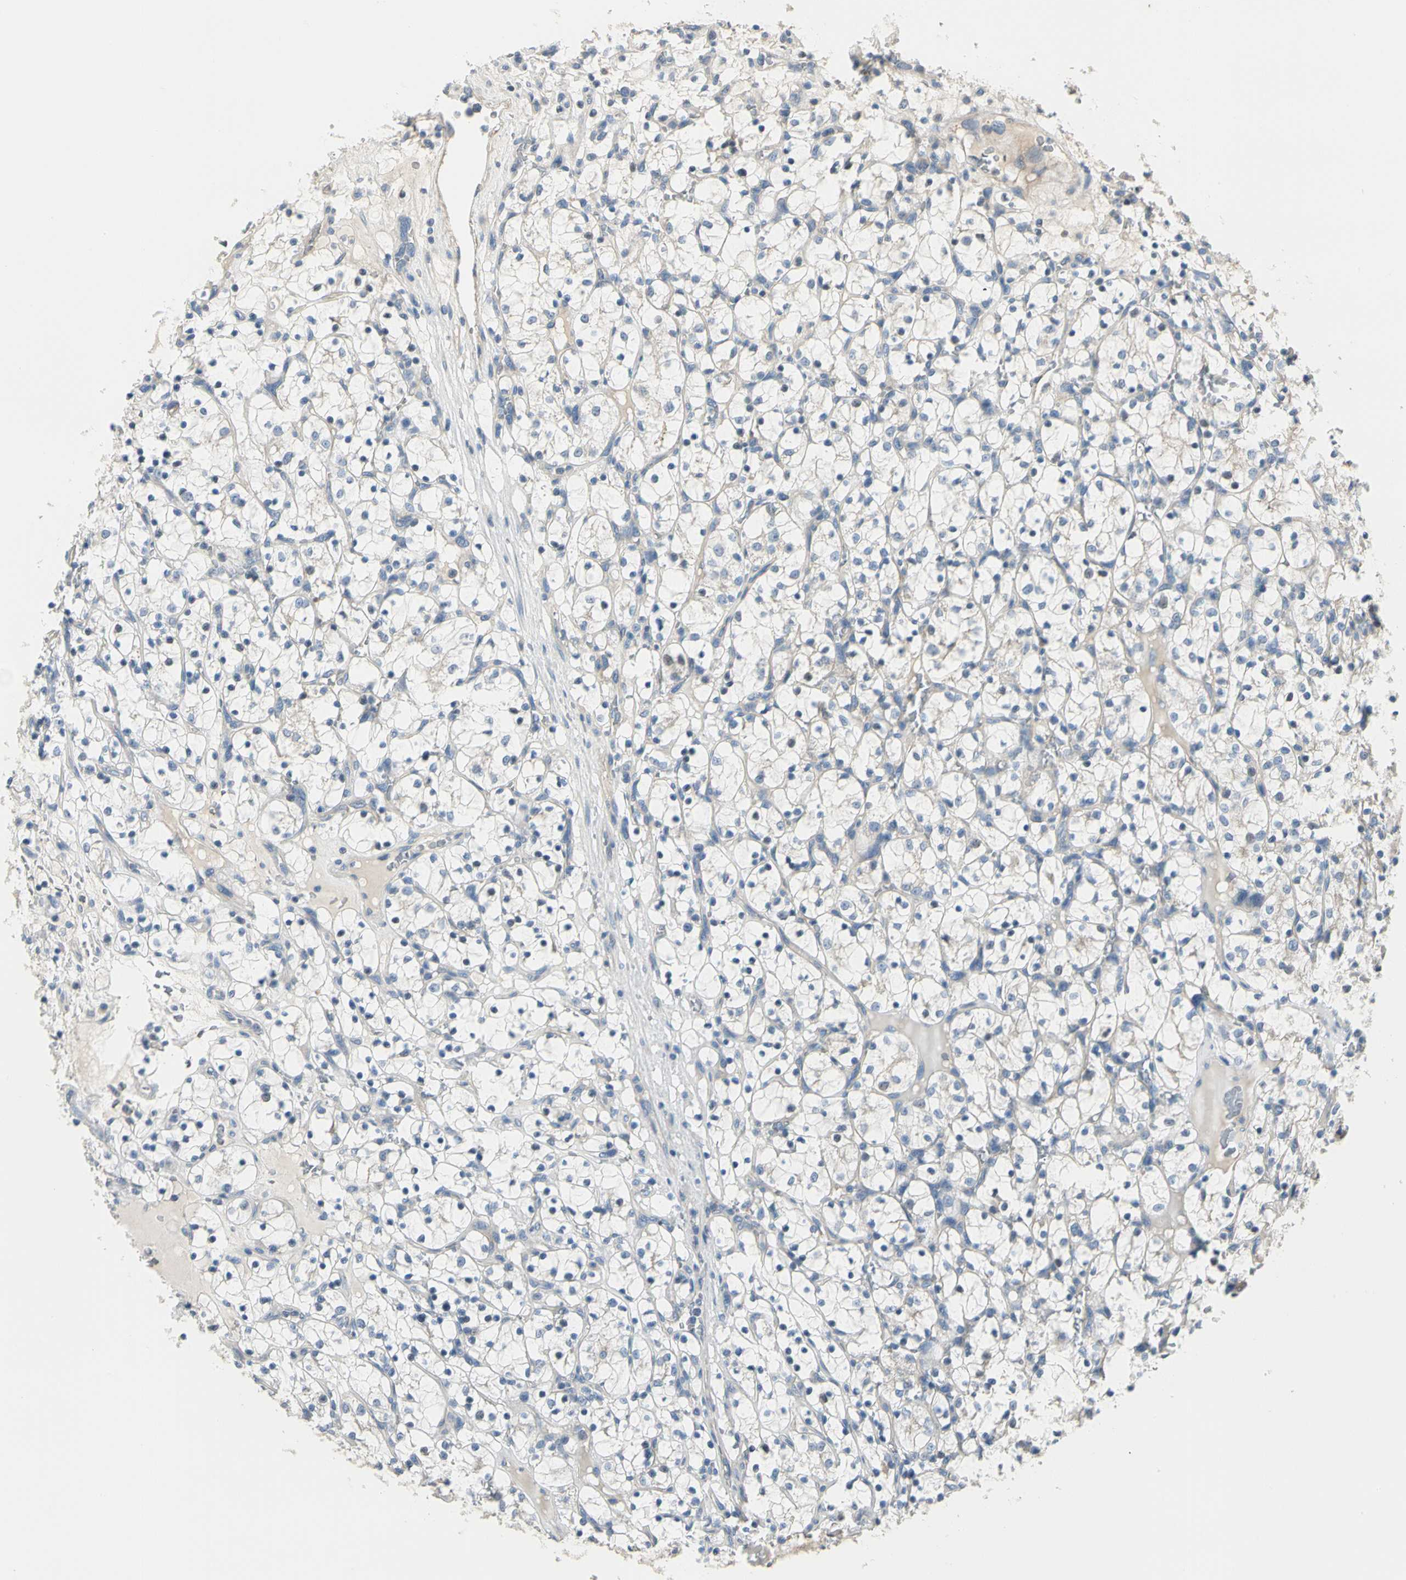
{"staining": {"intensity": "negative", "quantity": "none", "location": "none"}, "tissue": "renal cancer", "cell_type": "Tumor cells", "image_type": "cancer", "snomed": [{"axis": "morphology", "description": "Adenocarcinoma, NOS"}, {"axis": "topography", "description": "Kidney"}], "caption": "Tumor cells show no significant protein positivity in adenocarcinoma (renal). The staining was performed using DAB (3,3'-diaminobenzidine) to visualize the protein expression in brown, while the nuclei were stained in blue with hematoxylin (Magnification: 20x).", "gene": "GPR153", "patient": {"sex": "female", "age": 69}}